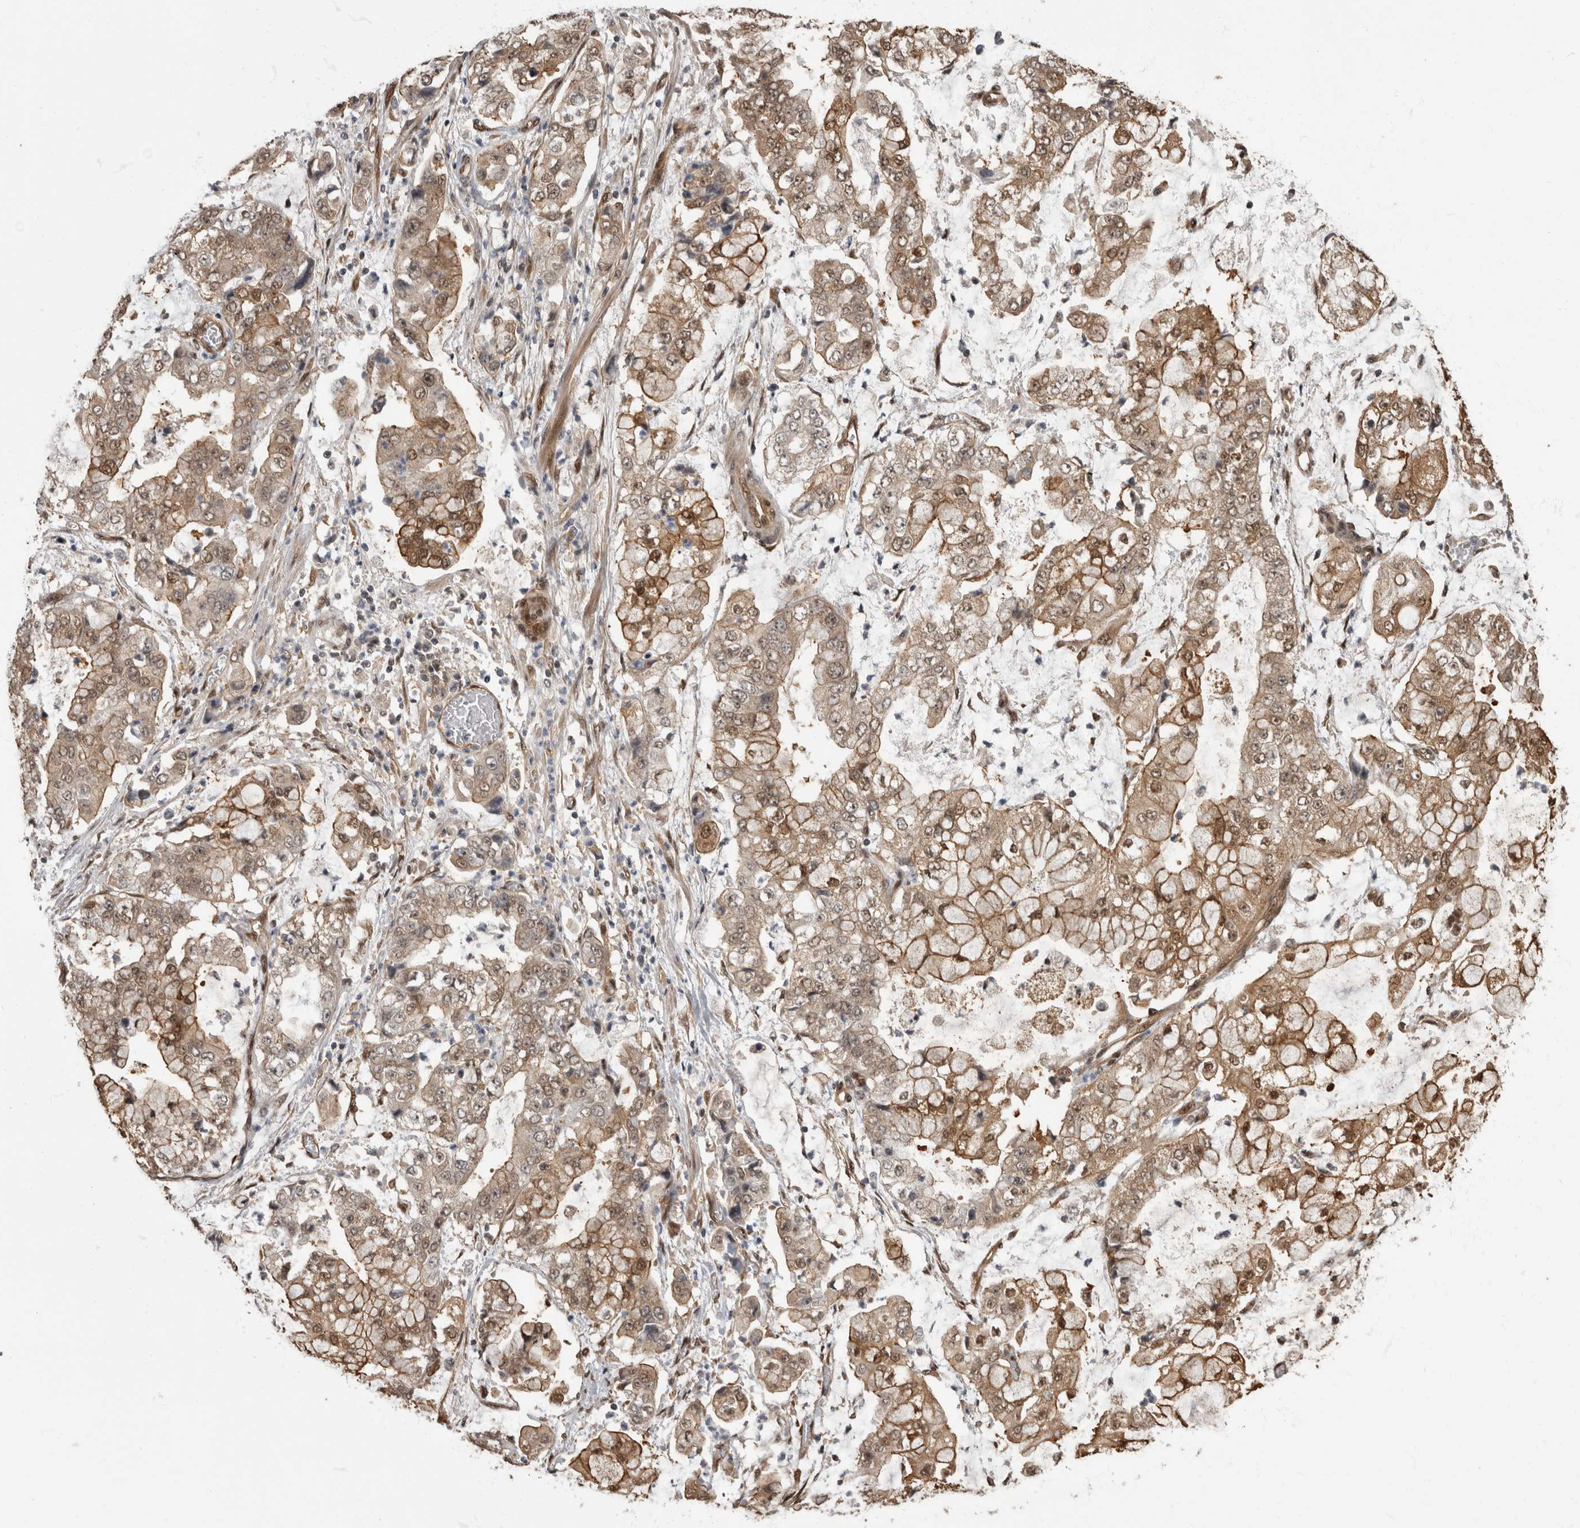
{"staining": {"intensity": "moderate", "quantity": "25%-75%", "location": "cytoplasmic/membranous,nuclear"}, "tissue": "stomach cancer", "cell_type": "Tumor cells", "image_type": "cancer", "snomed": [{"axis": "morphology", "description": "Adenocarcinoma, NOS"}, {"axis": "topography", "description": "Stomach"}], "caption": "Adenocarcinoma (stomach) was stained to show a protein in brown. There is medium levels of moderate cytoplasmic/membranous and nuclear staining in about 25%-75% of tumor cells. (brown staining indicates protein expression, while blue staining denotes nuclei).", "gene": "AKT3", "patient": {"sex": "male", "age": 76}}